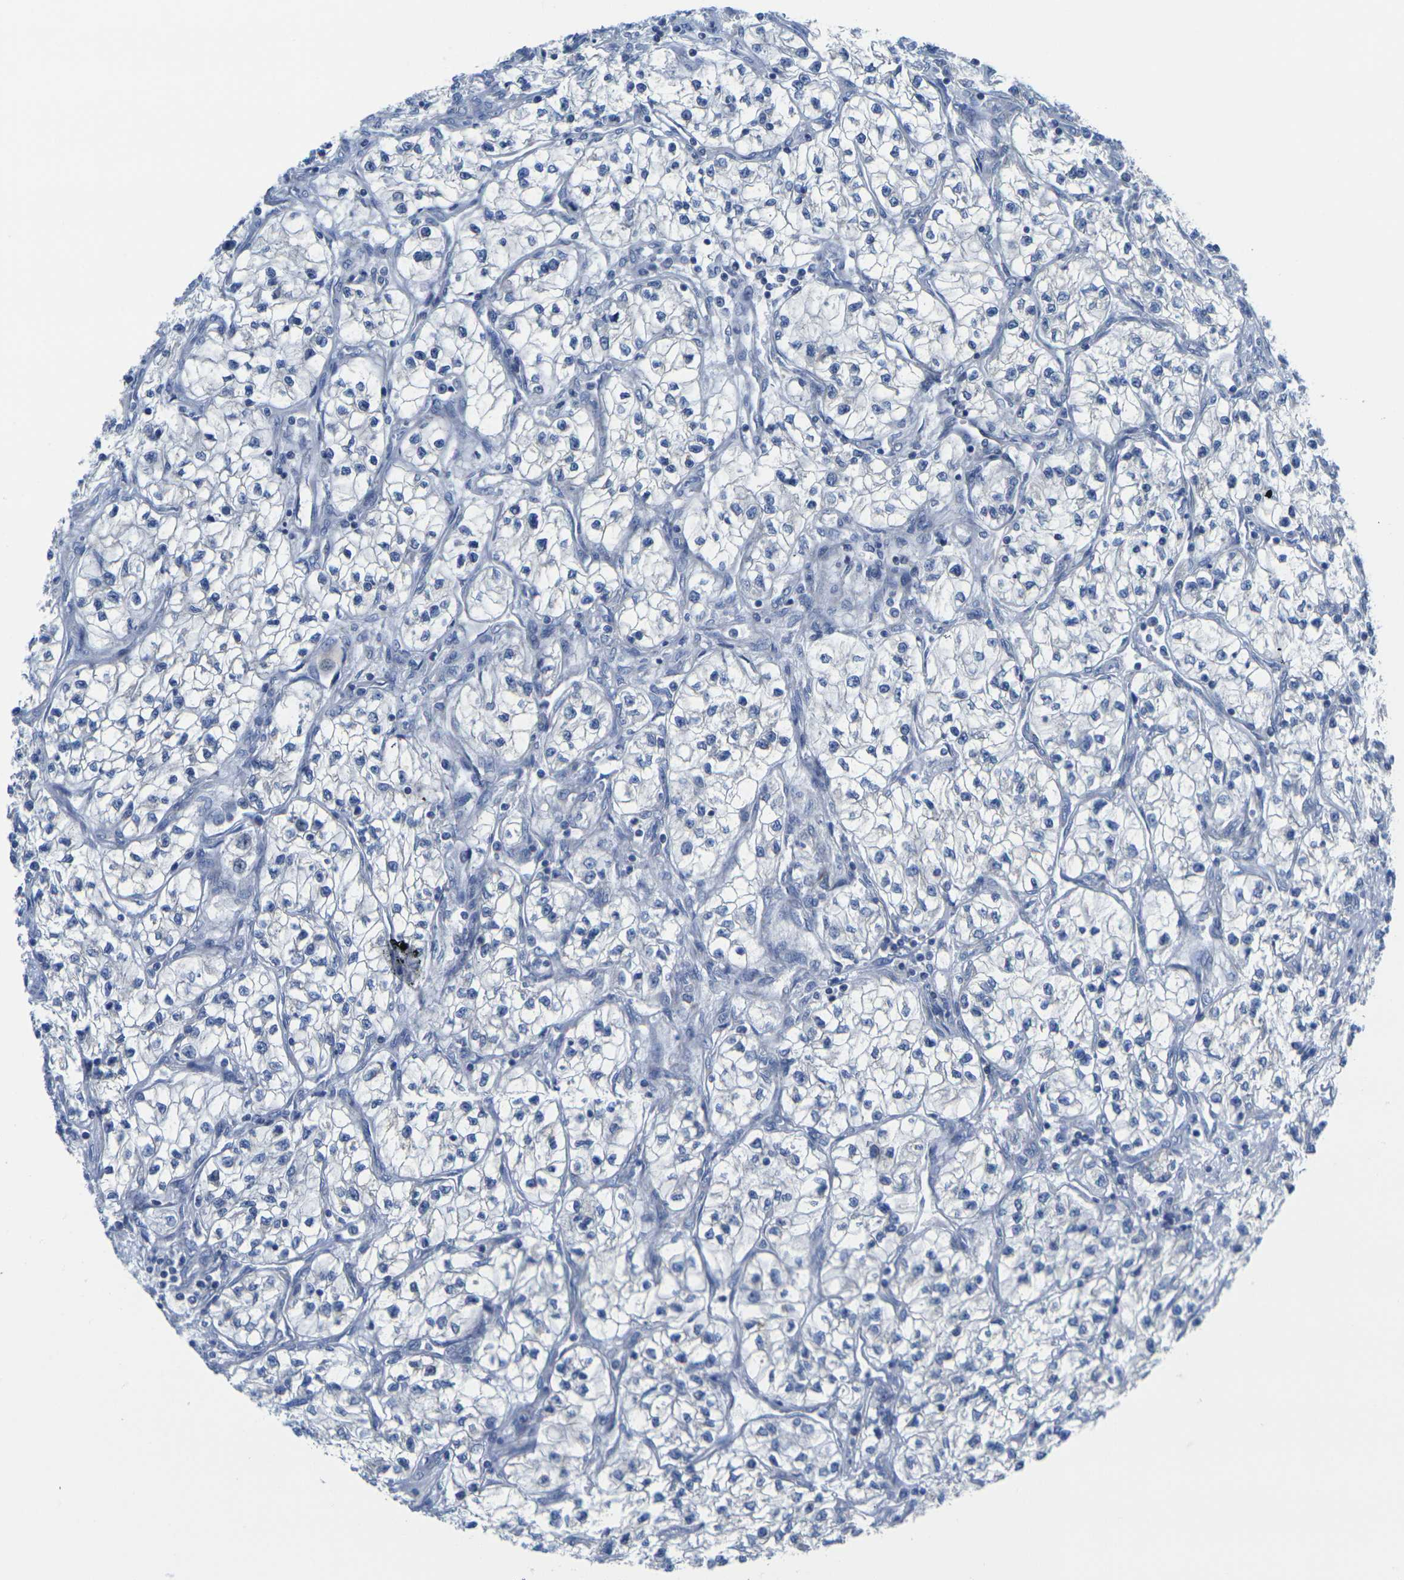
{"staining": {"intensity": "negative", "quantity": "none", "location": "none"}, "tissue": "renal cancer", "cell_type": "Tumor cells", "image_type": "cancer", "snomed": [{"axis": "morphology", "description": "Adenocarcinoma, NOS"}, {"axis": "topography", "description": "Kidney"}], "caption": "Immunohistochemistry (IHC) of renal cancer shows no expression in tumor cells. (Brightfield microscopy of DAB immunohistochemistry (IHC) at high magnification).", "gene": "TMEM204", "patient": {"sex": "female", "age": 57}}